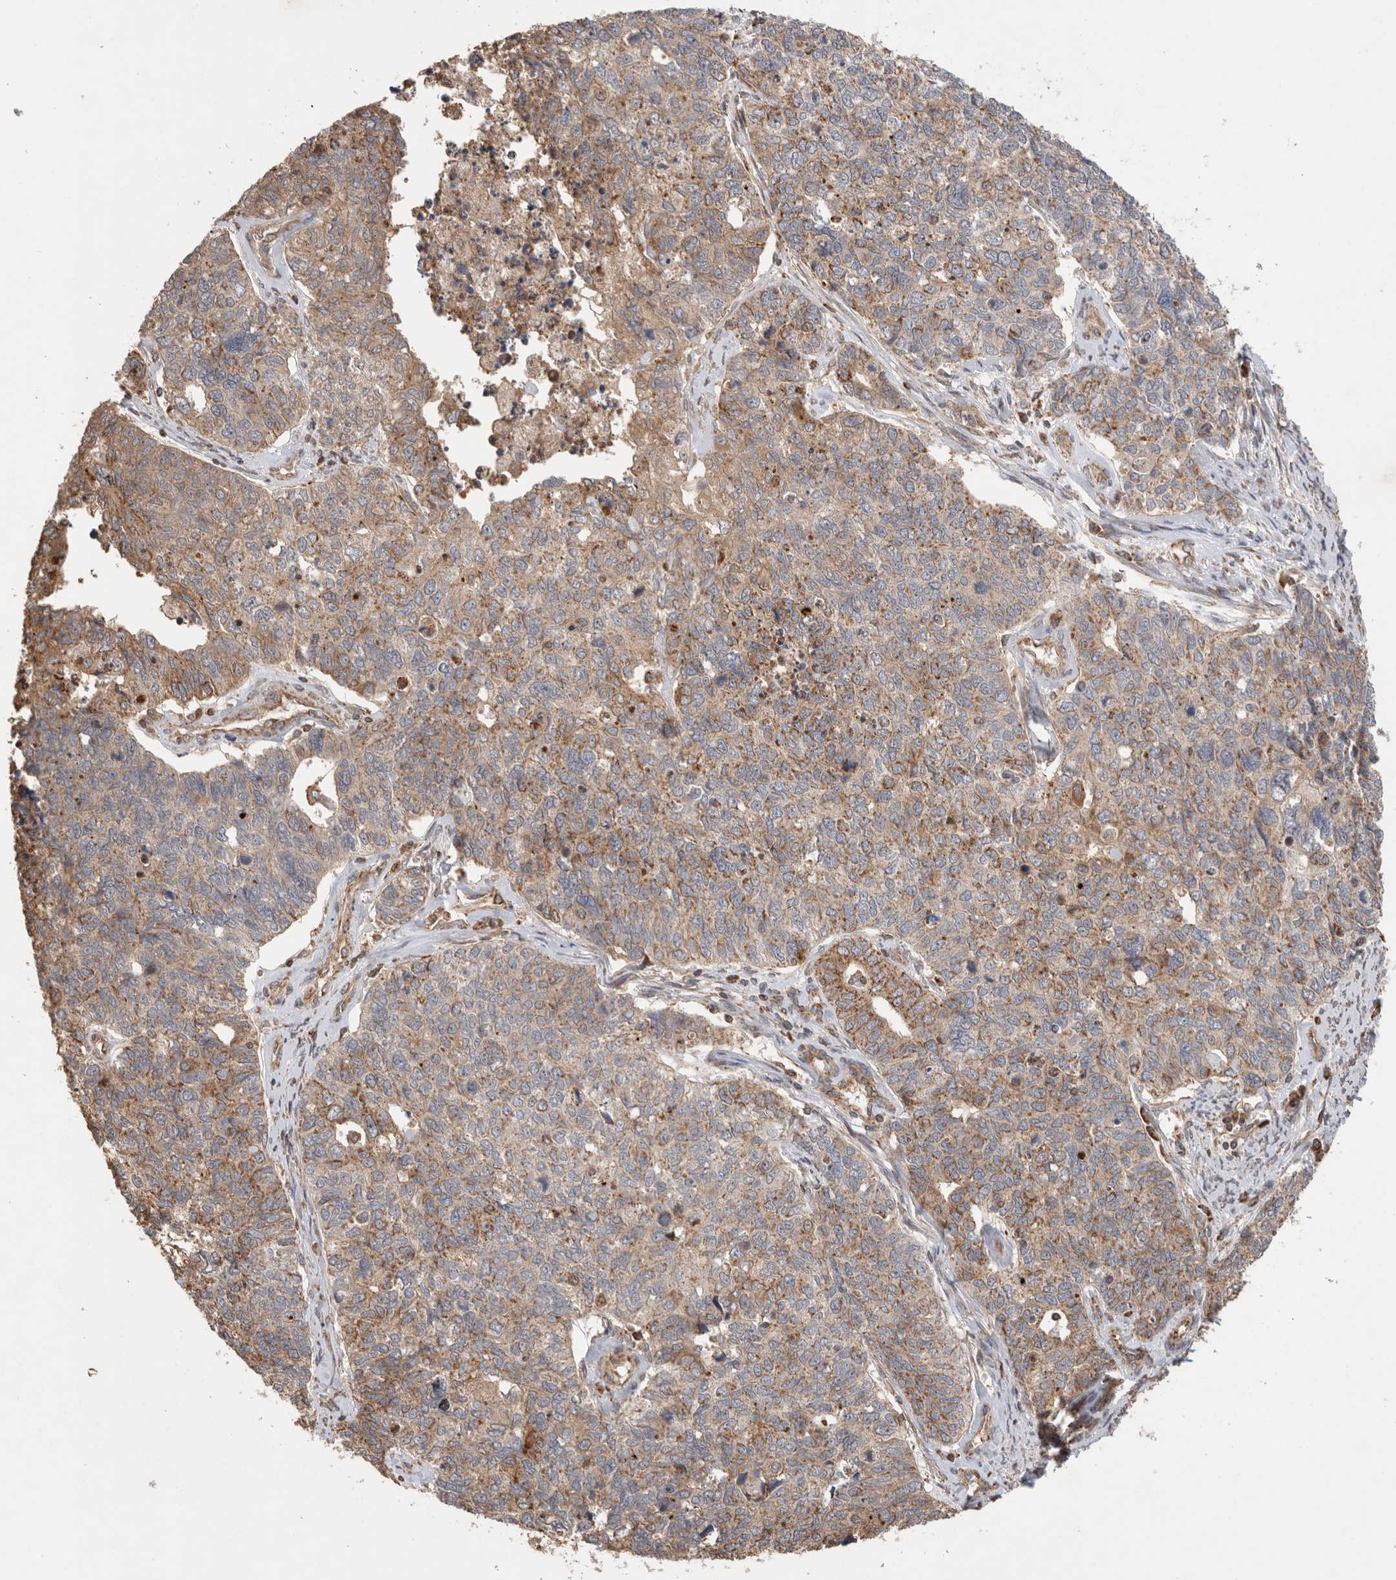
{"staining": {"intensity": "weak", "quantity": ">75%", "location": "cytoplasmic/membranous"}, "tissue": "cervical cancer", "cell_type": "Tumor cells", "image_type": "cancer", "snomed": [{"axis": "morphology", "description": "Squamous cell carcinoma, NOS"}, {"axis": "topography", "description": "Cervix"}], "caption": "Cervical cancer stained with a brown dye displays weak cytoplasmic/membranous positive expression in about >75% of tumor cells.", "gene": "IMMP2L", "patient": {"sex": "female", "age": 63}}